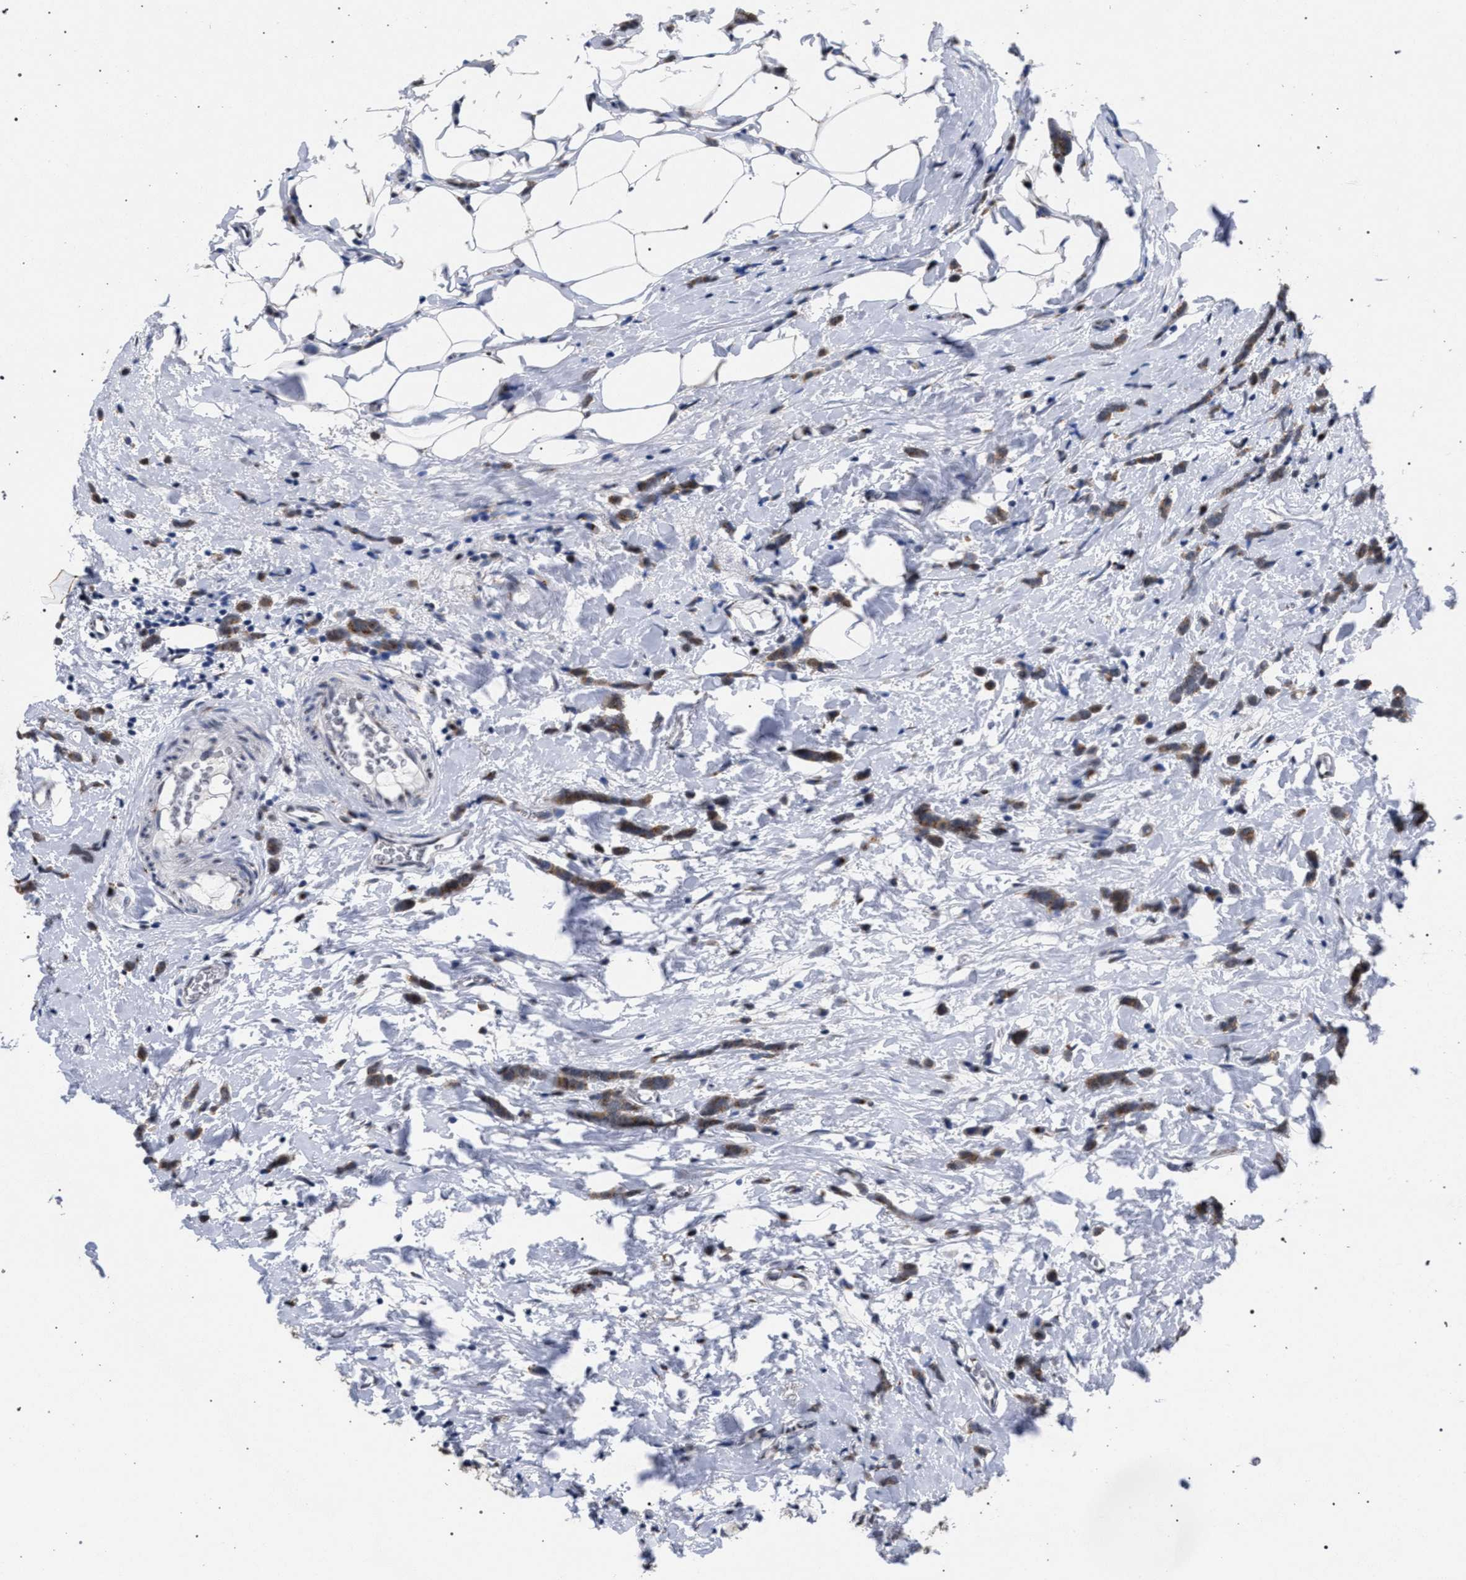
{"staining": {"intensity": "moderate", "quantity": ">75%", "location": "cytoplasmic/membranous"}, "tissue": "breast cancer", "cell_type": "Tumor cells", "image_type": "cancer", "snomed": [{"axis": "morphology", "description": "Lobular carcinoma"}, {"axis": "topography", "description": "Breast"}], "caption": "Breast cancer was stained to show a protein in brown. There is medium levels of moderate cytoplasmic/membranous staining in about >75% of tumor cells. Ihc stains the protein of interest in brown and the nuclei are stained blue.", "gene": "GOLGA2", "patient": {"sex": "female", "age": 60}}